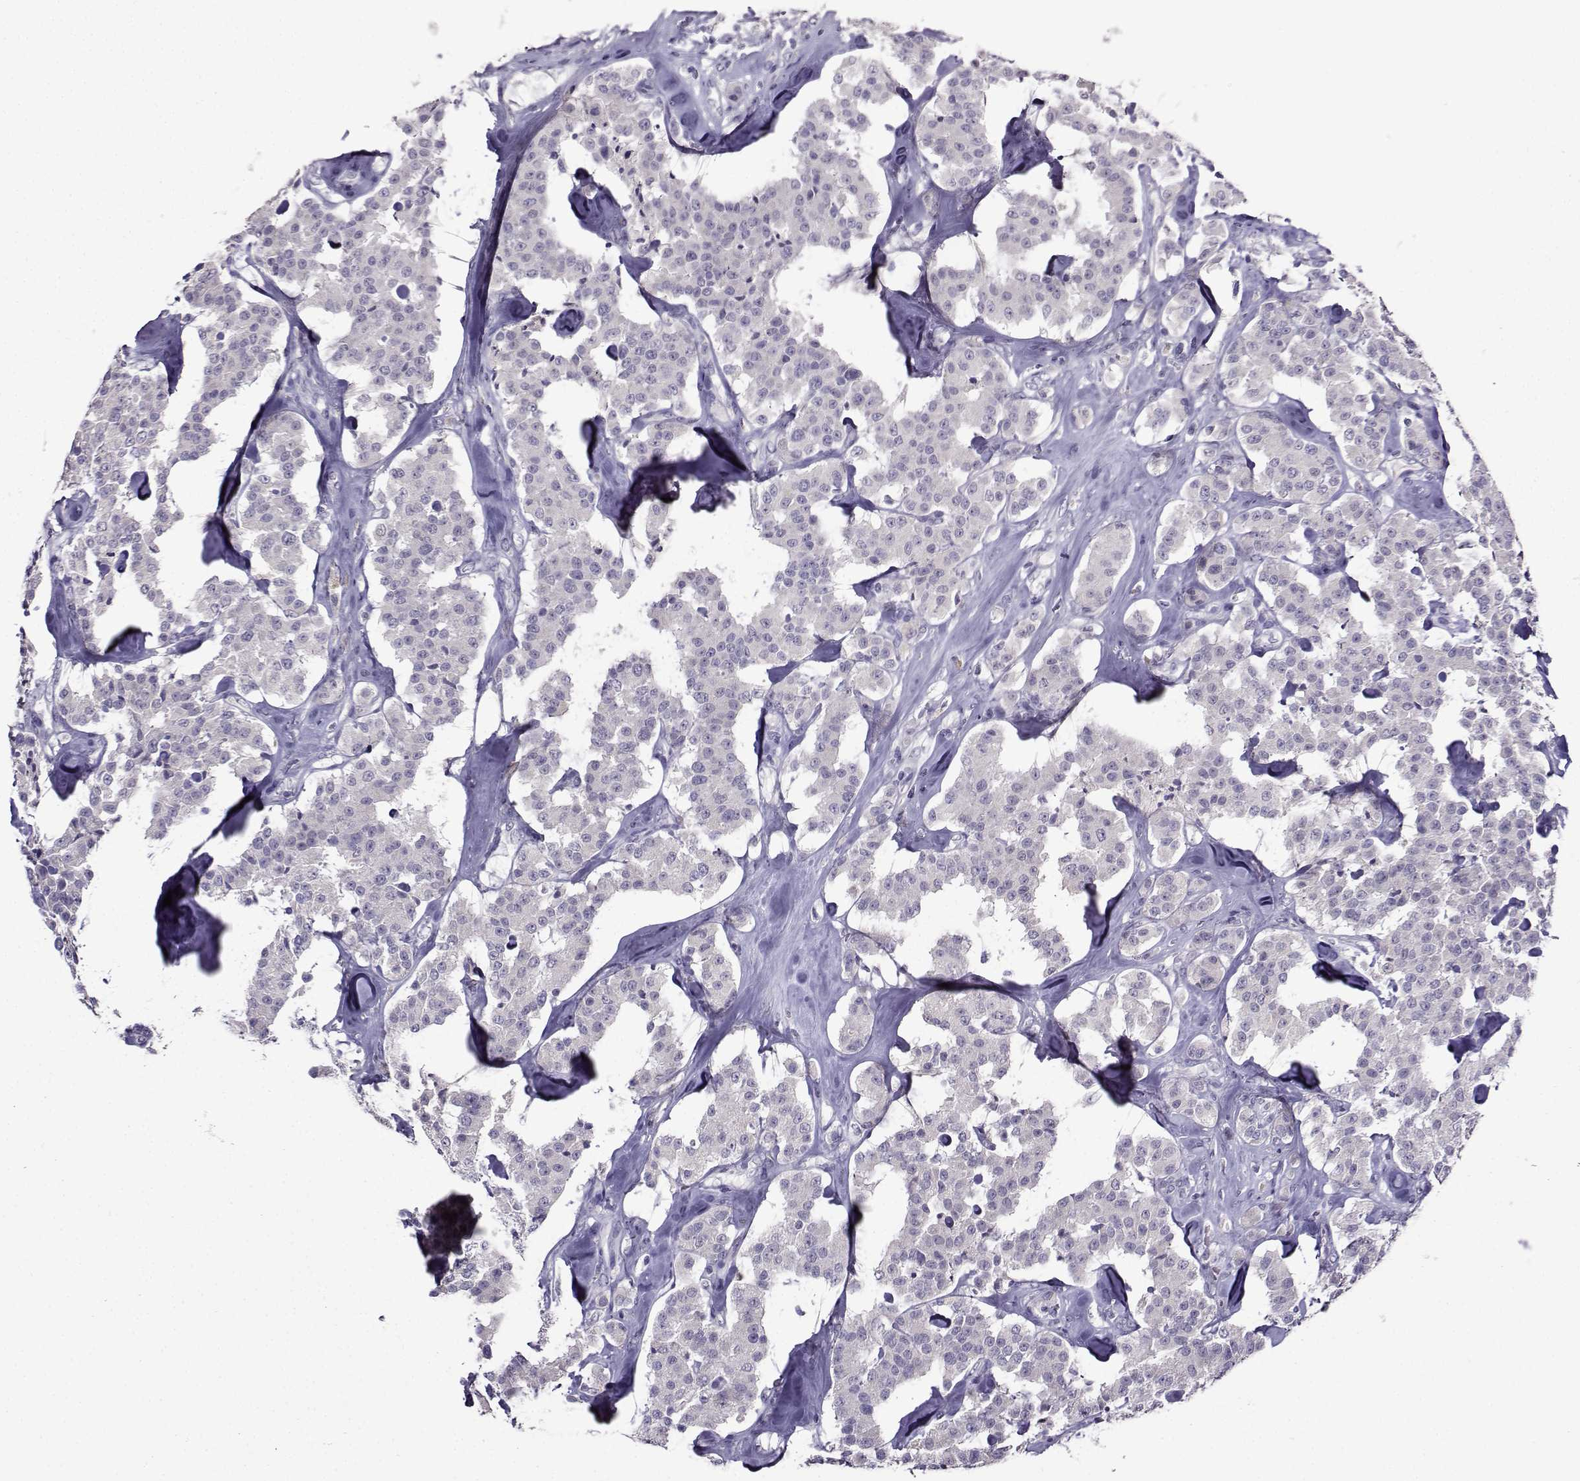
{"staining": {"intensity": "negative", "quantity": "none", "location": "none"}, "tissue": "carcinoid", "cell_type": "Tumor cells", "image_type": "cancer", "snomed": [{"axis": "morphology", "description": "Carcinoid, malignant, NOS"}, {"axis": "topography", "description": "Pancreas"}], "caption": "This photomicrograph is of carcinoid (malignant) stained with immunohistochemistry (IHC) to label a protein in brown with the nuclei are counter-stained blue. There is no expression in tumor cells. (DAB (3,3'-diaminobenzidine) immunohistochemistry (IHC) visualized using brightfield microscopy, high magnification).", "gene": "CRYBB1", "patient": {"sex": "male", "age": 41}}